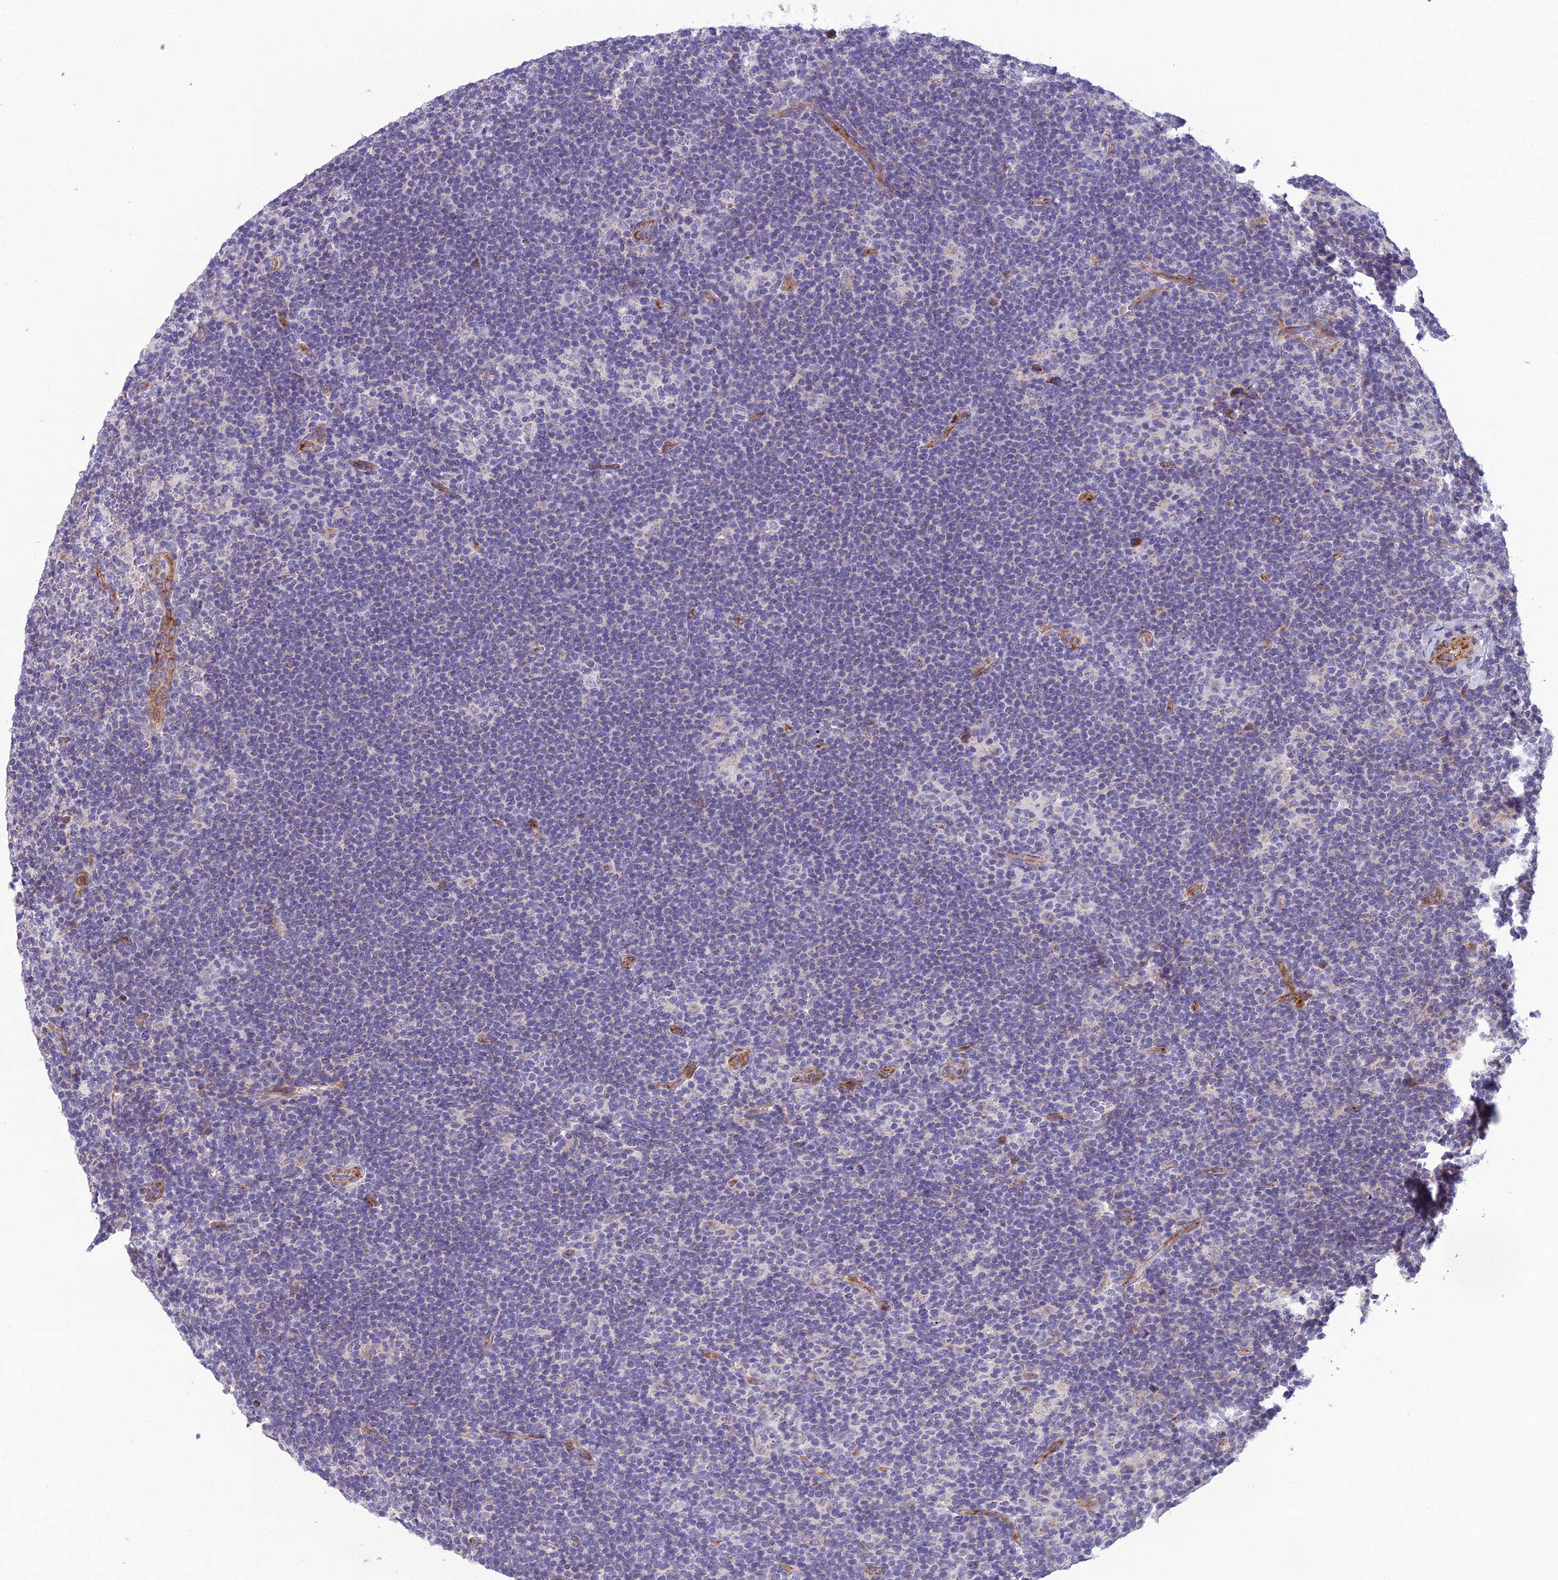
{"staining": {"intensity": "negative", "quantity": "none", "location": "none"}, "tissue": "lymphoma", "cell_type": "Tumor cells", "image_type": "cancer", "snomed": [{"axis": "morphology", "description": "Hodgkin's disease, NOS"}, {"axis": "topography", "description": "Lymph node"}], "caption": "A high-resolution image shows immunohistochemistry (IHC) staining of lymphoma, which exhibits no significant expression in tumor cells.", "gene": "NODAL", "patient": {"sex": "female", "age": 57}}